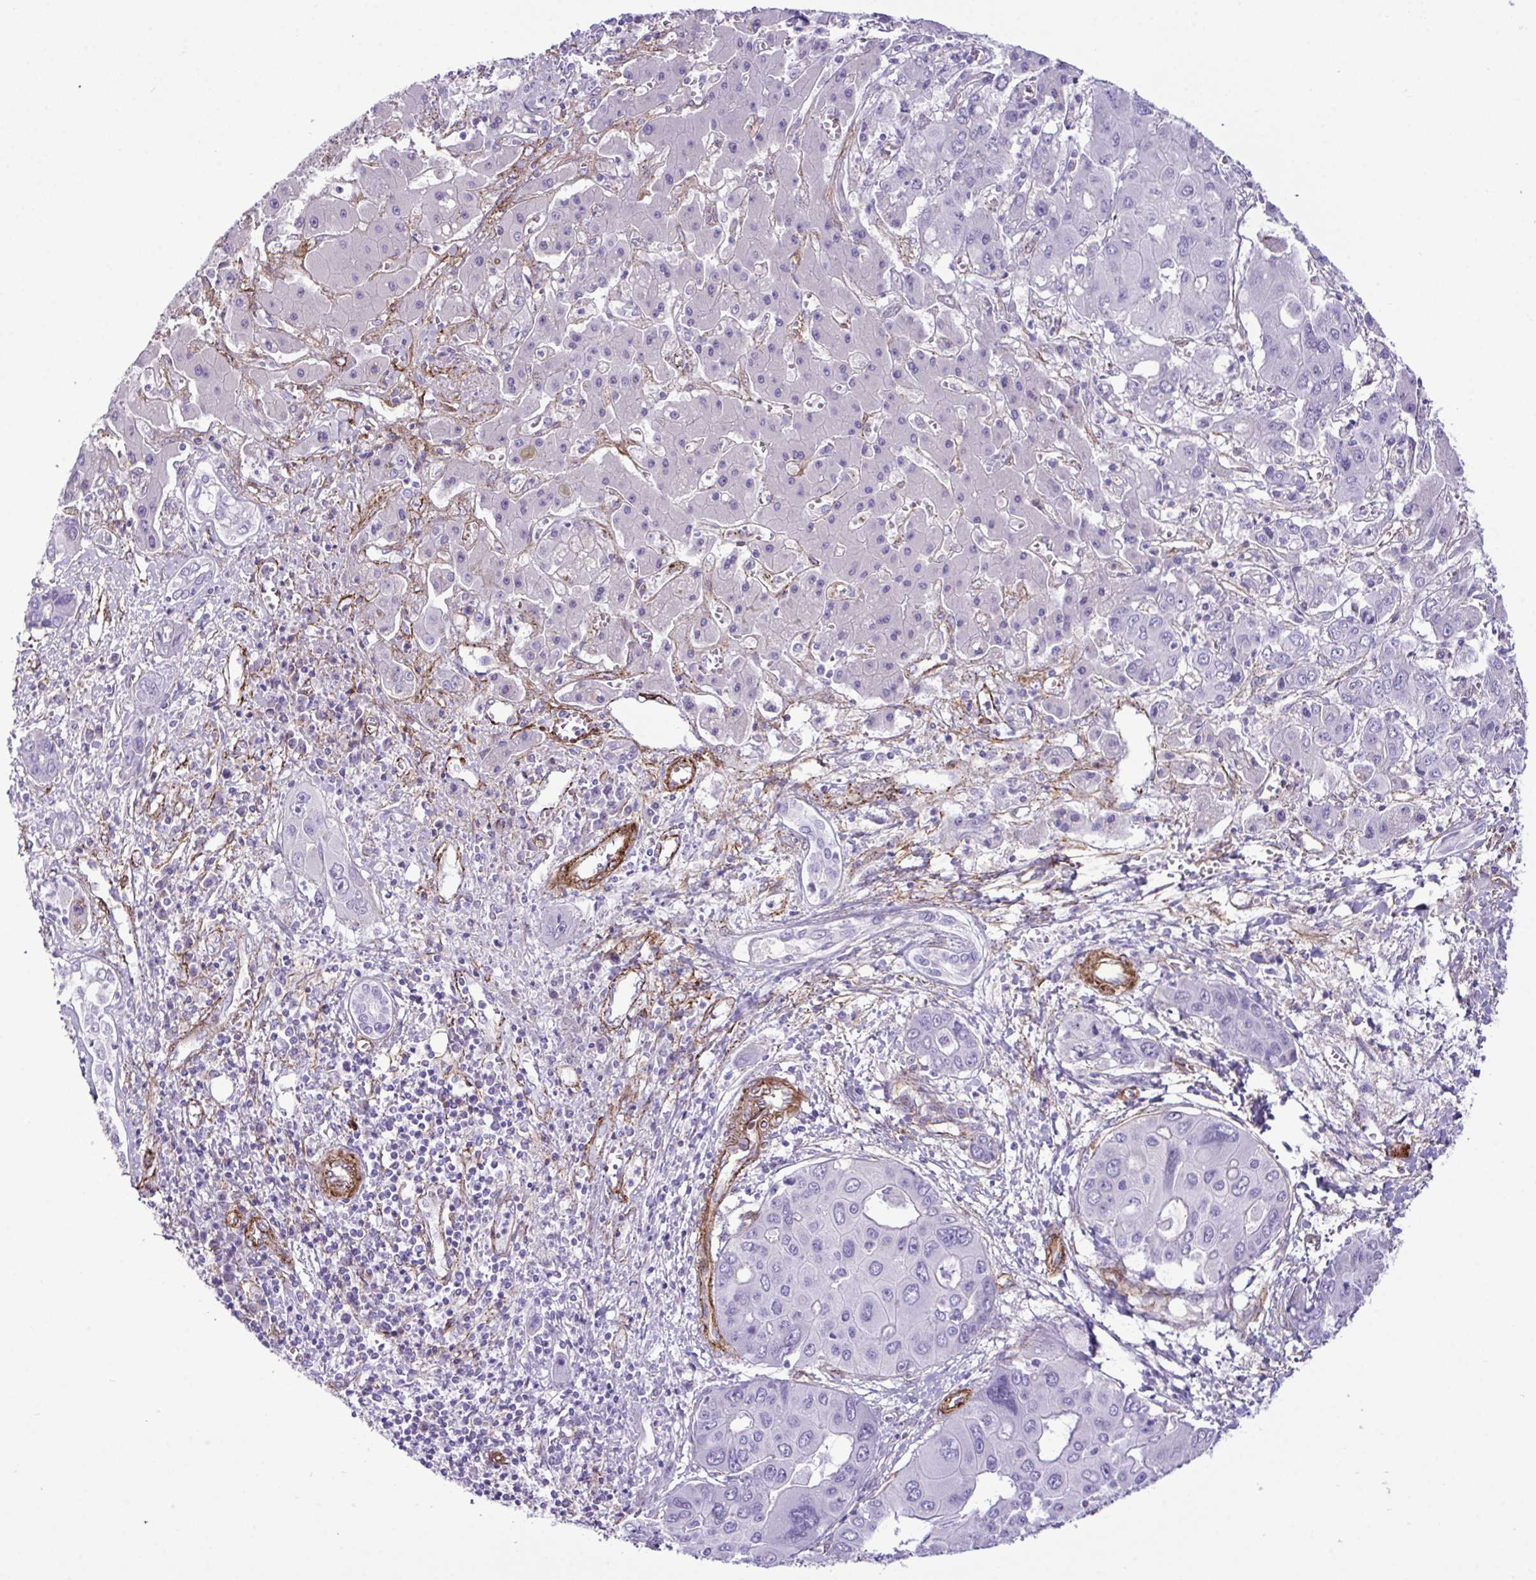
{"staining": {"intensity": "negative", "quantity": "none", "location": "none"}, "tissue": "liver cancer", "cell_type": "Tumor cells", "image_type": "cancer", "snomed": [{"axis": "morphology", "description": "Cholangiocarcinoma"}, {"axis": "topography", "description": "Liver"}], "caption": "Immunohistochemical staining of human cholangiocarcinoma (liver) demonstrates no significant staining in tumor cells. (Stains: DAB (3,3'-diaminobenzidine) IHC with hematoxylin counter stain, Microscopy: brightfield microscopy at high magnification).", "gene": "SYNPO2L", "patient": {"sex": "male", "age": 67}}